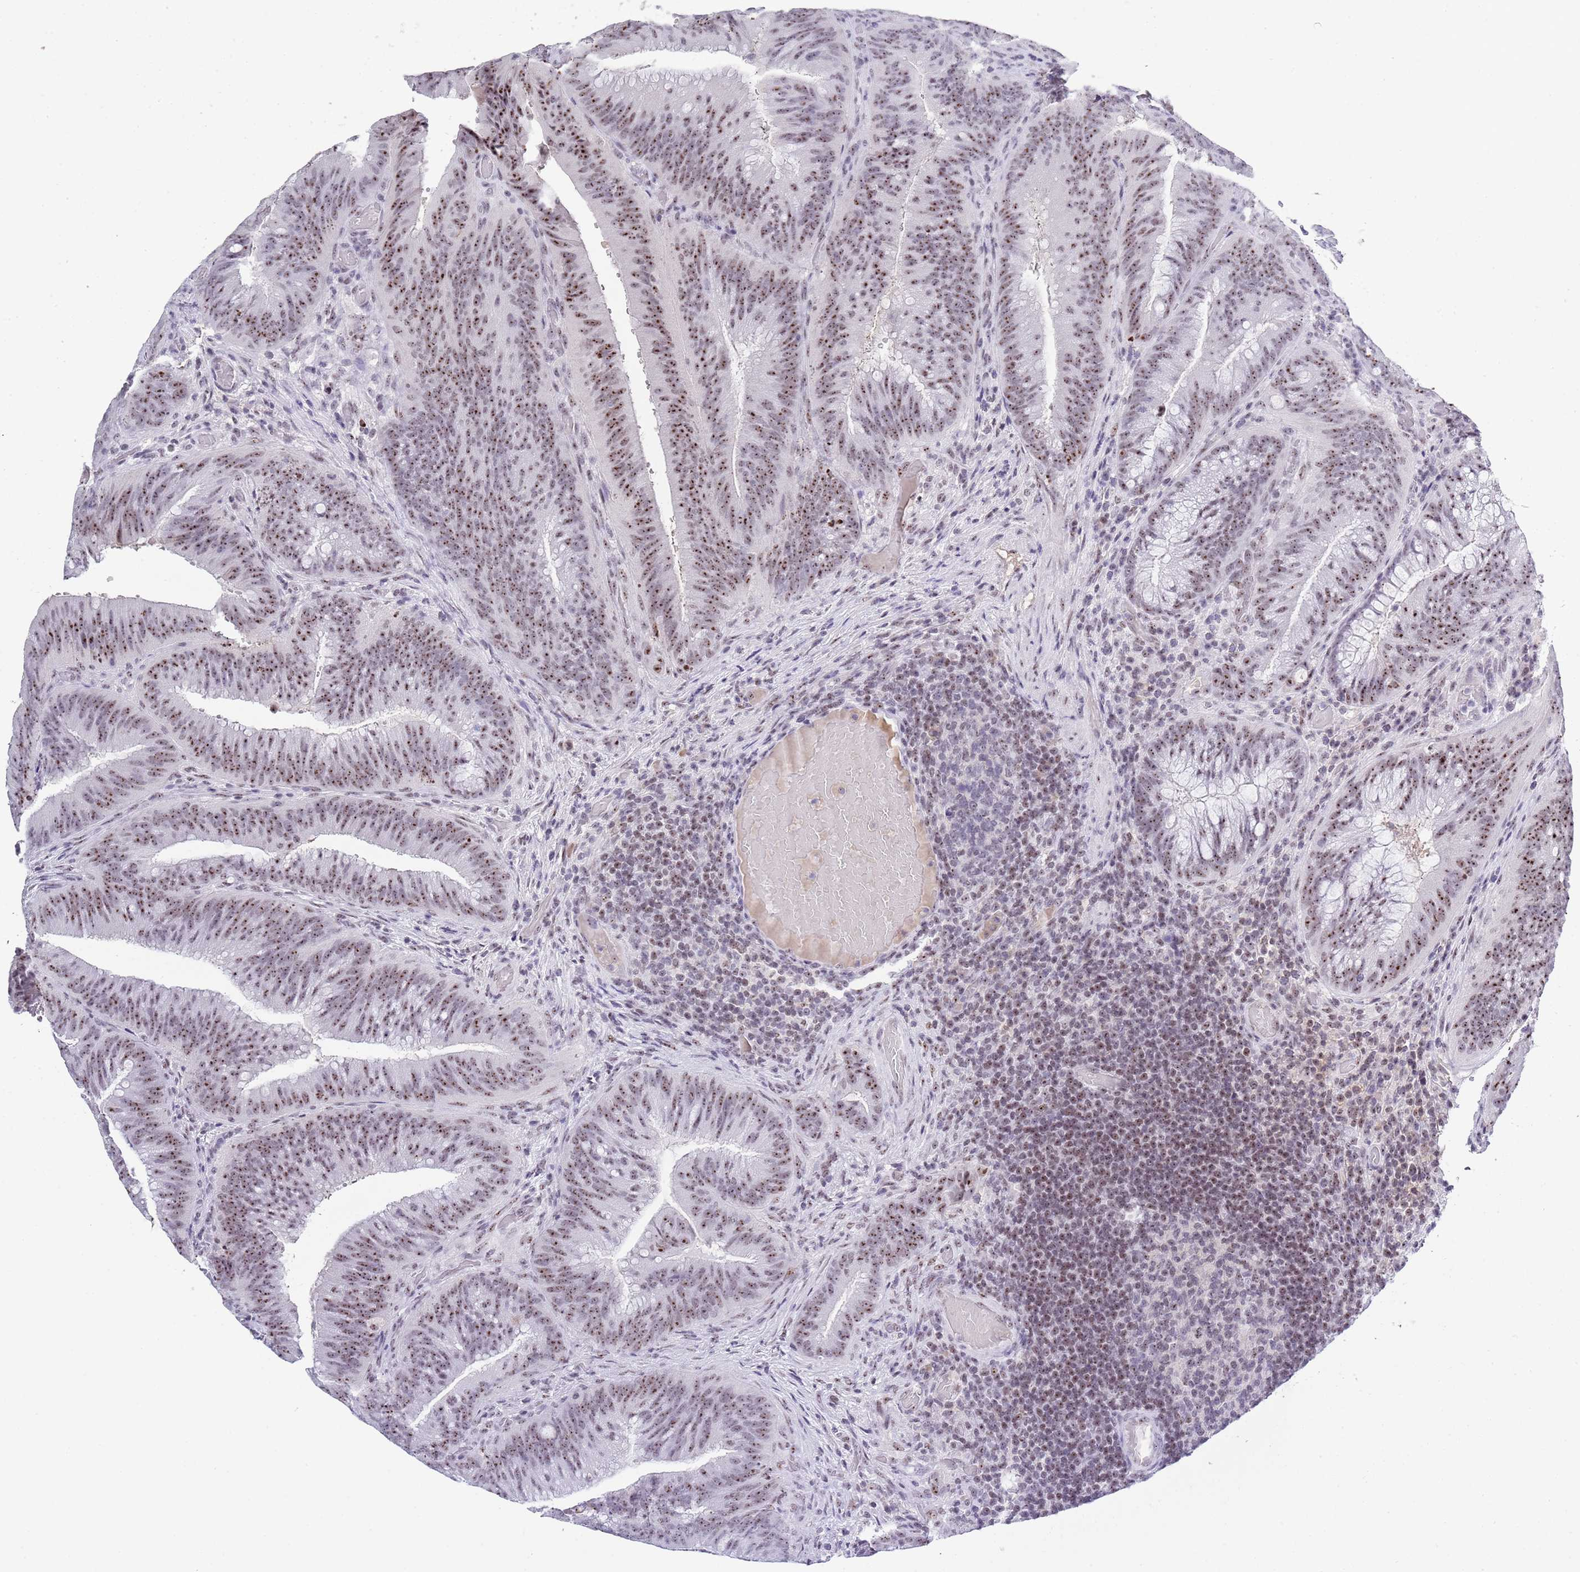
{"staining": {"intensity": "strong", "quantity": ">75%", "location": "nuclear"}, "tissue": "colorectal cancer", "cell_type": "Tumor cells", "image_type": "cancer", "snomed": [{"axis": "morphology", "description": "Adenocarcinoma, NOS"}, {"axis": "topography", "description": "Colon"}], "caption": "Immunohistochemical staining of human colorectal cancer displays high levels of strong nuclear staining in about >75% of tumor cells. The protein of interest is stained brown, and the nuclei are stained in blue (DAB IHC with brightfield microscopy, high magnification).", "gene": "NOP56", "patient": {"sex": "female", "age": 43}}